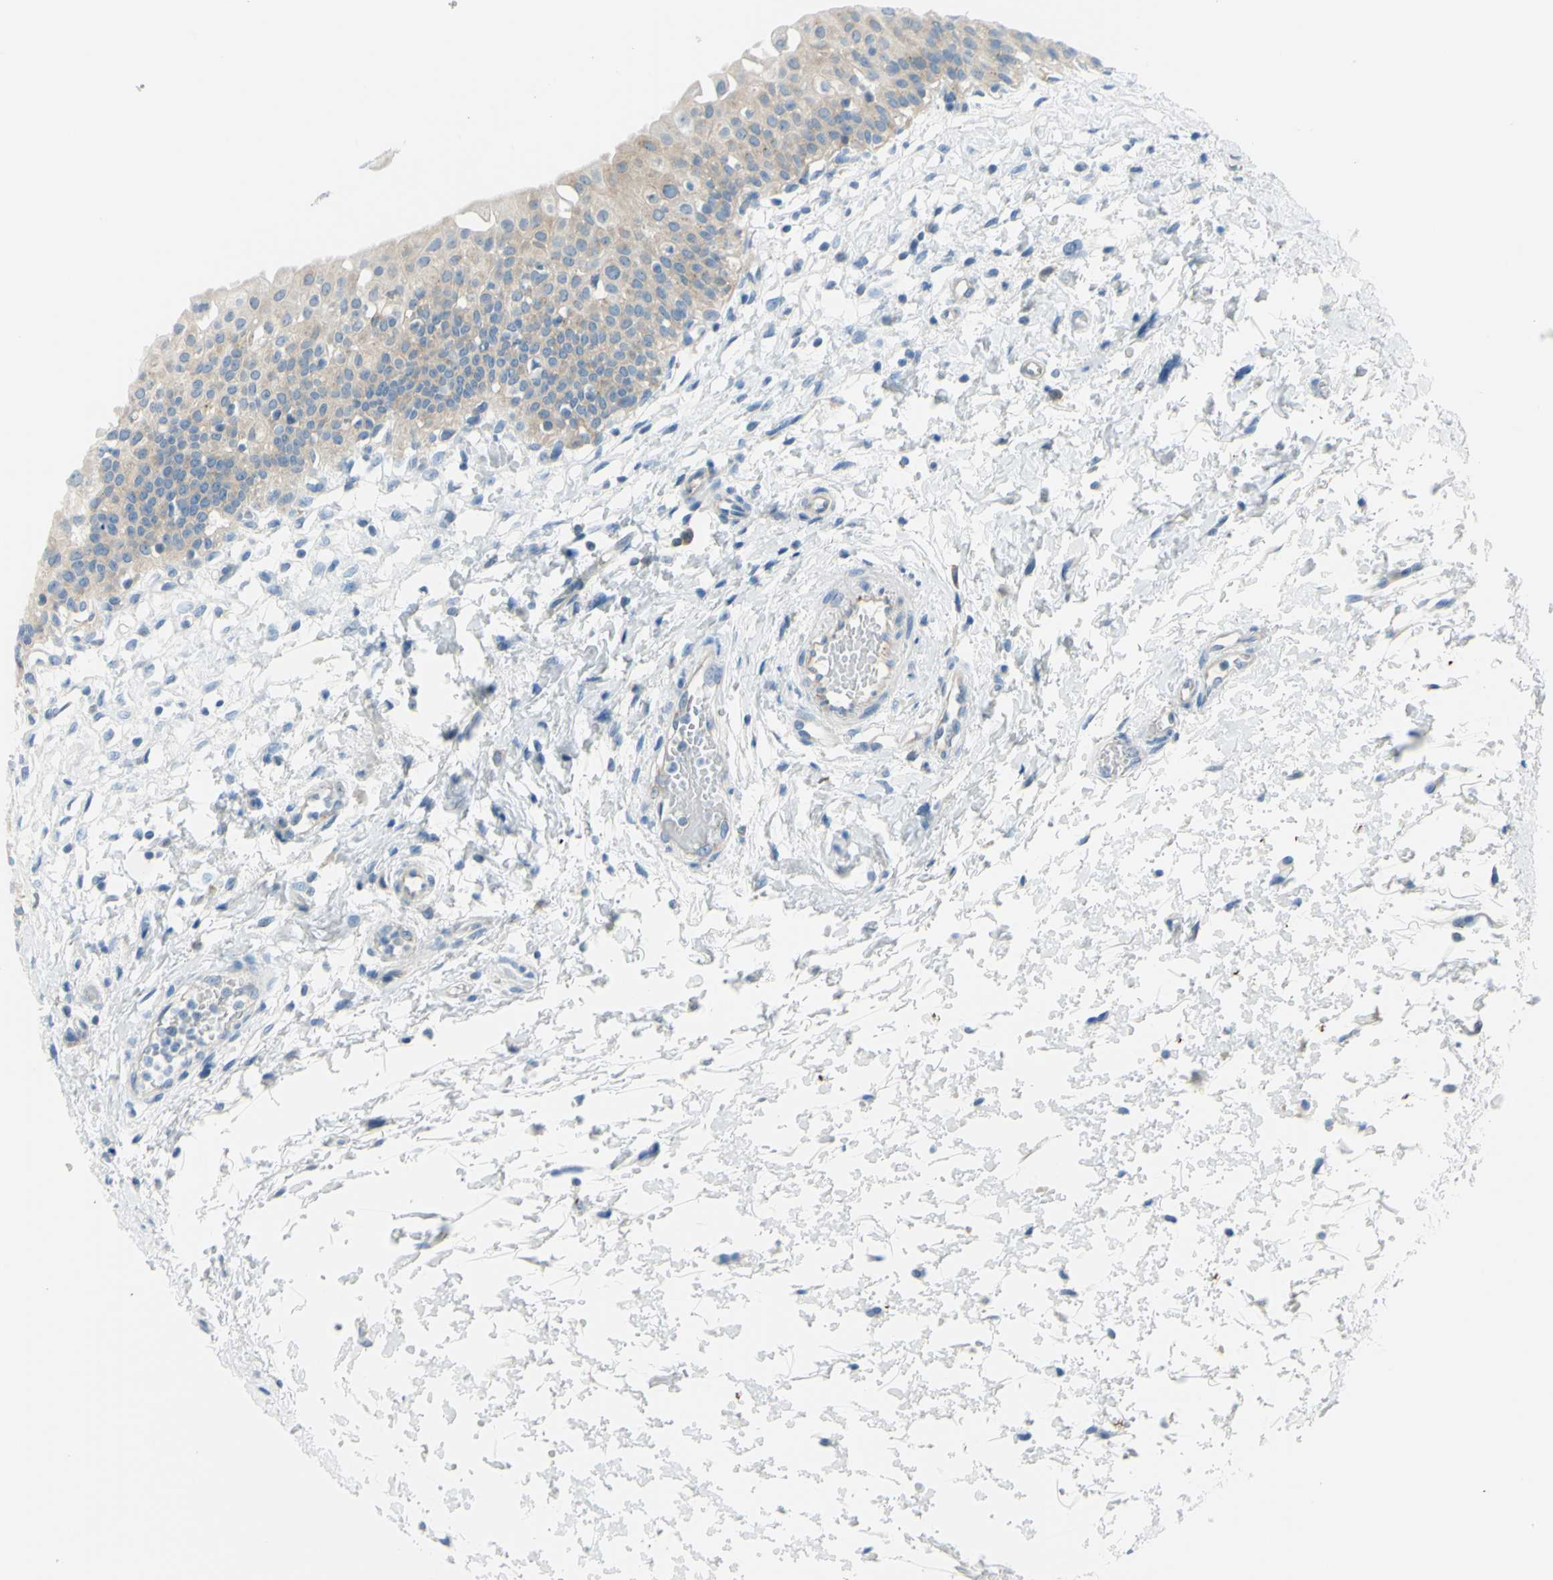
{"staining": {"intensity": "weak", "quantity": ">75%", "location": "cytoplasmic/membranous"}, "tissue": "urinary bladder", "cell_type": "Urothelial cells", "image_type": "normal", "snomed": [{"axis": "morphology", "description": "Normal tissue, NOS"}, {"axis": "topography", "description": "Urinary bladder"}], "caption": "Urinary bladder stained with a brown dye shows weak cytoplasmic/membranous positive staining in about >75% of urothelial cells.", "gene": "FRMD4B", "patient": {"sex": "male", "age": 55}}